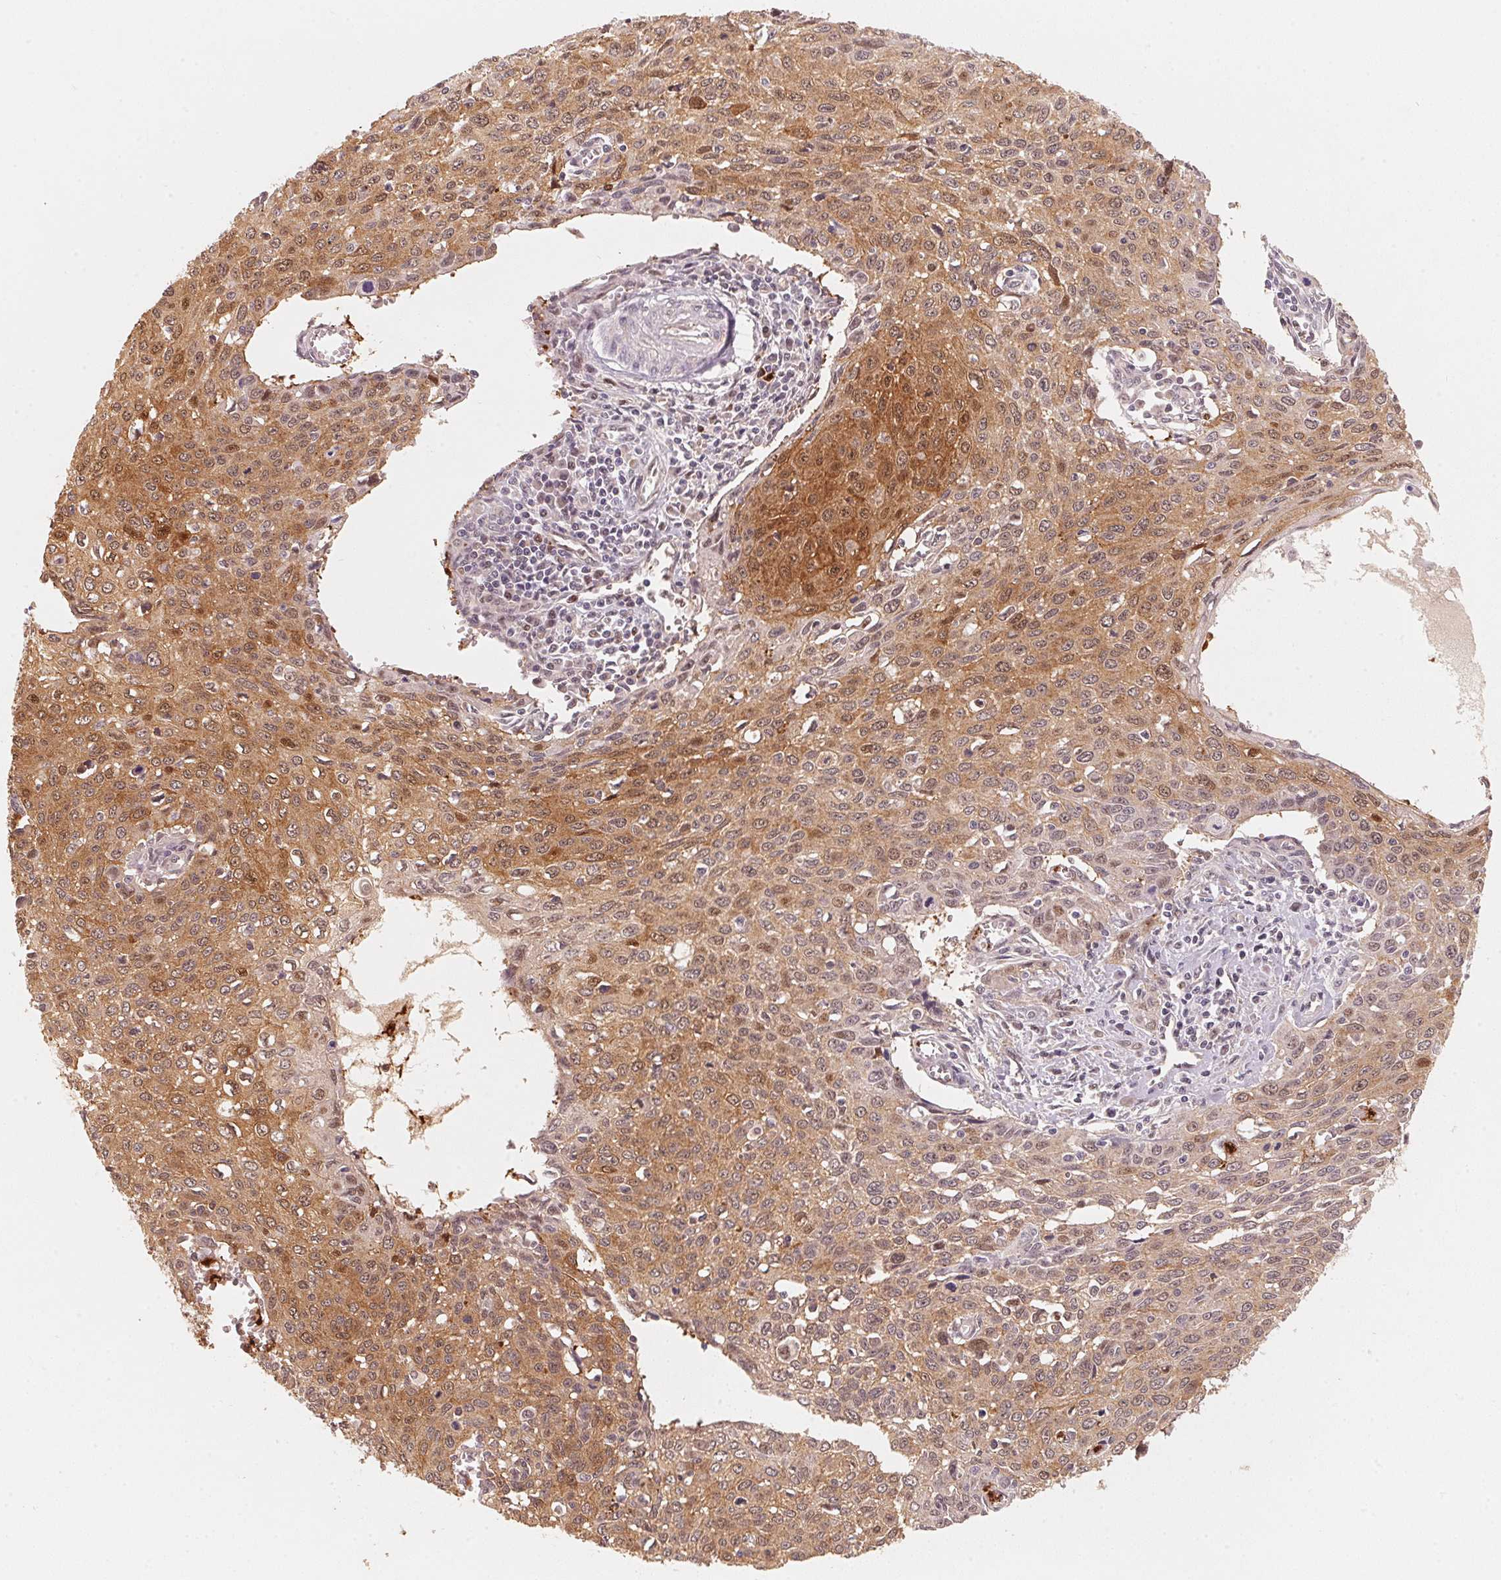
{"staining": {"intensity": "moderate", "quantity": ">75%", "location": "cytoplasmic/membranous,nuclear"}, "tissue": "cervical cancer", "cell_type": "Tumor cells", "image_type": "cancer", "snomed": [{"axis": "morphology", "description": "Squamous cell carcinoma, NOS"}, {"axis": "topography", "description": "Cervix"}], "caption": "Protein analysis of cervical squamous cell carcinoma tissue exhibits moderate cytoplasmic/membranous and nuclear expression in approximately >75% of tumor cells. Using DAB (3,3'-diaminobenzidine) (brown) and hematoxylin (blue) stains, captured at high magnification using brightfield microscopy.", "gene": "ARHGAP22", "patient": {"sex": "female", "age": 38}}